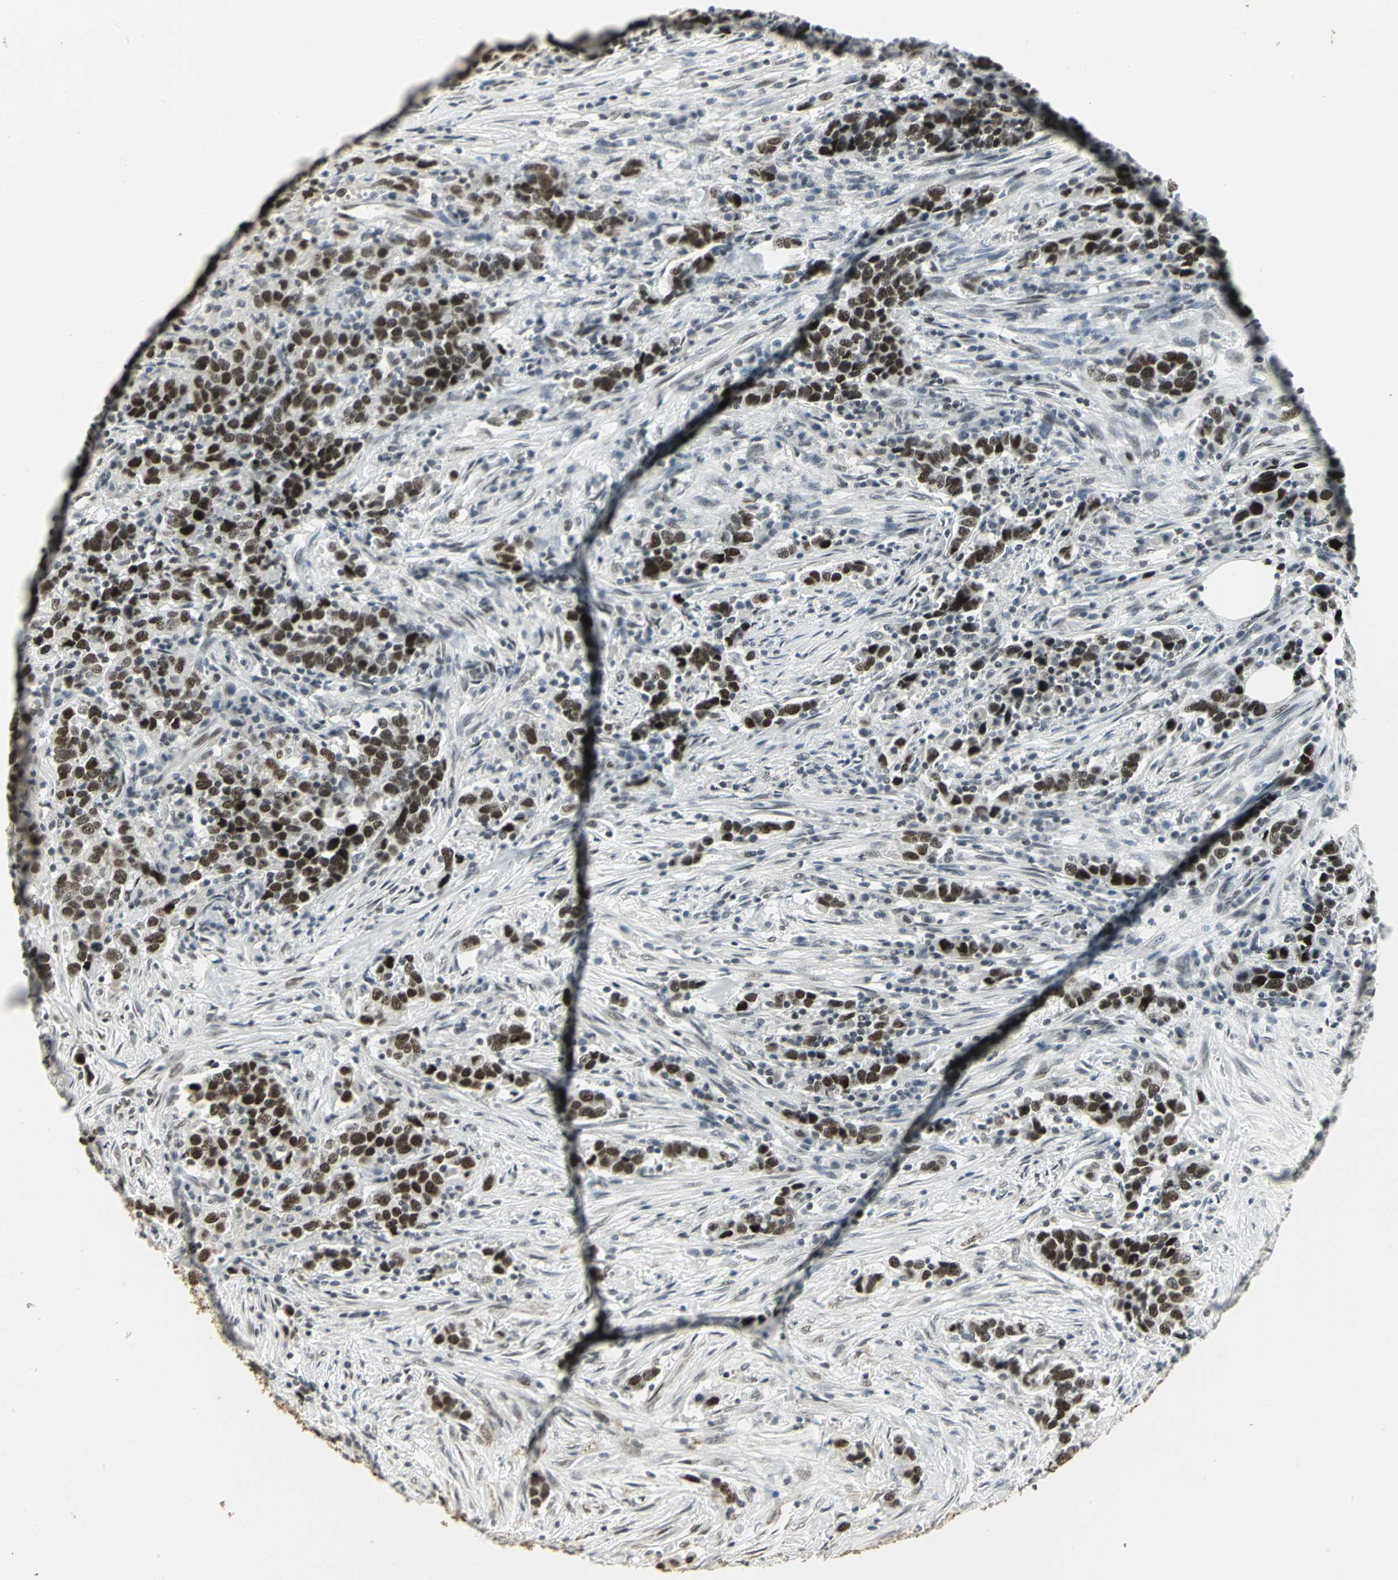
{"staining": {"intensity": "strong", "quantity": ">75%", "location": "nuclear"}, "tissue": "urothelial cancer", "cell_type": "Tumor cells", "image_type": "cancer", "snomed": [{"axis": "morphology", "description": "Urothelial carcinoma, High grade"}, {"axis": "topography", "description": "Urinary bladder"}], "caption": "IHC of human urothelial carcinoma (high-grade) shows high levels of strong nuclear expression in about >75% of tumor cells.", "gene": "CBX3", "patient": {"sex": "male", "age": 61}}